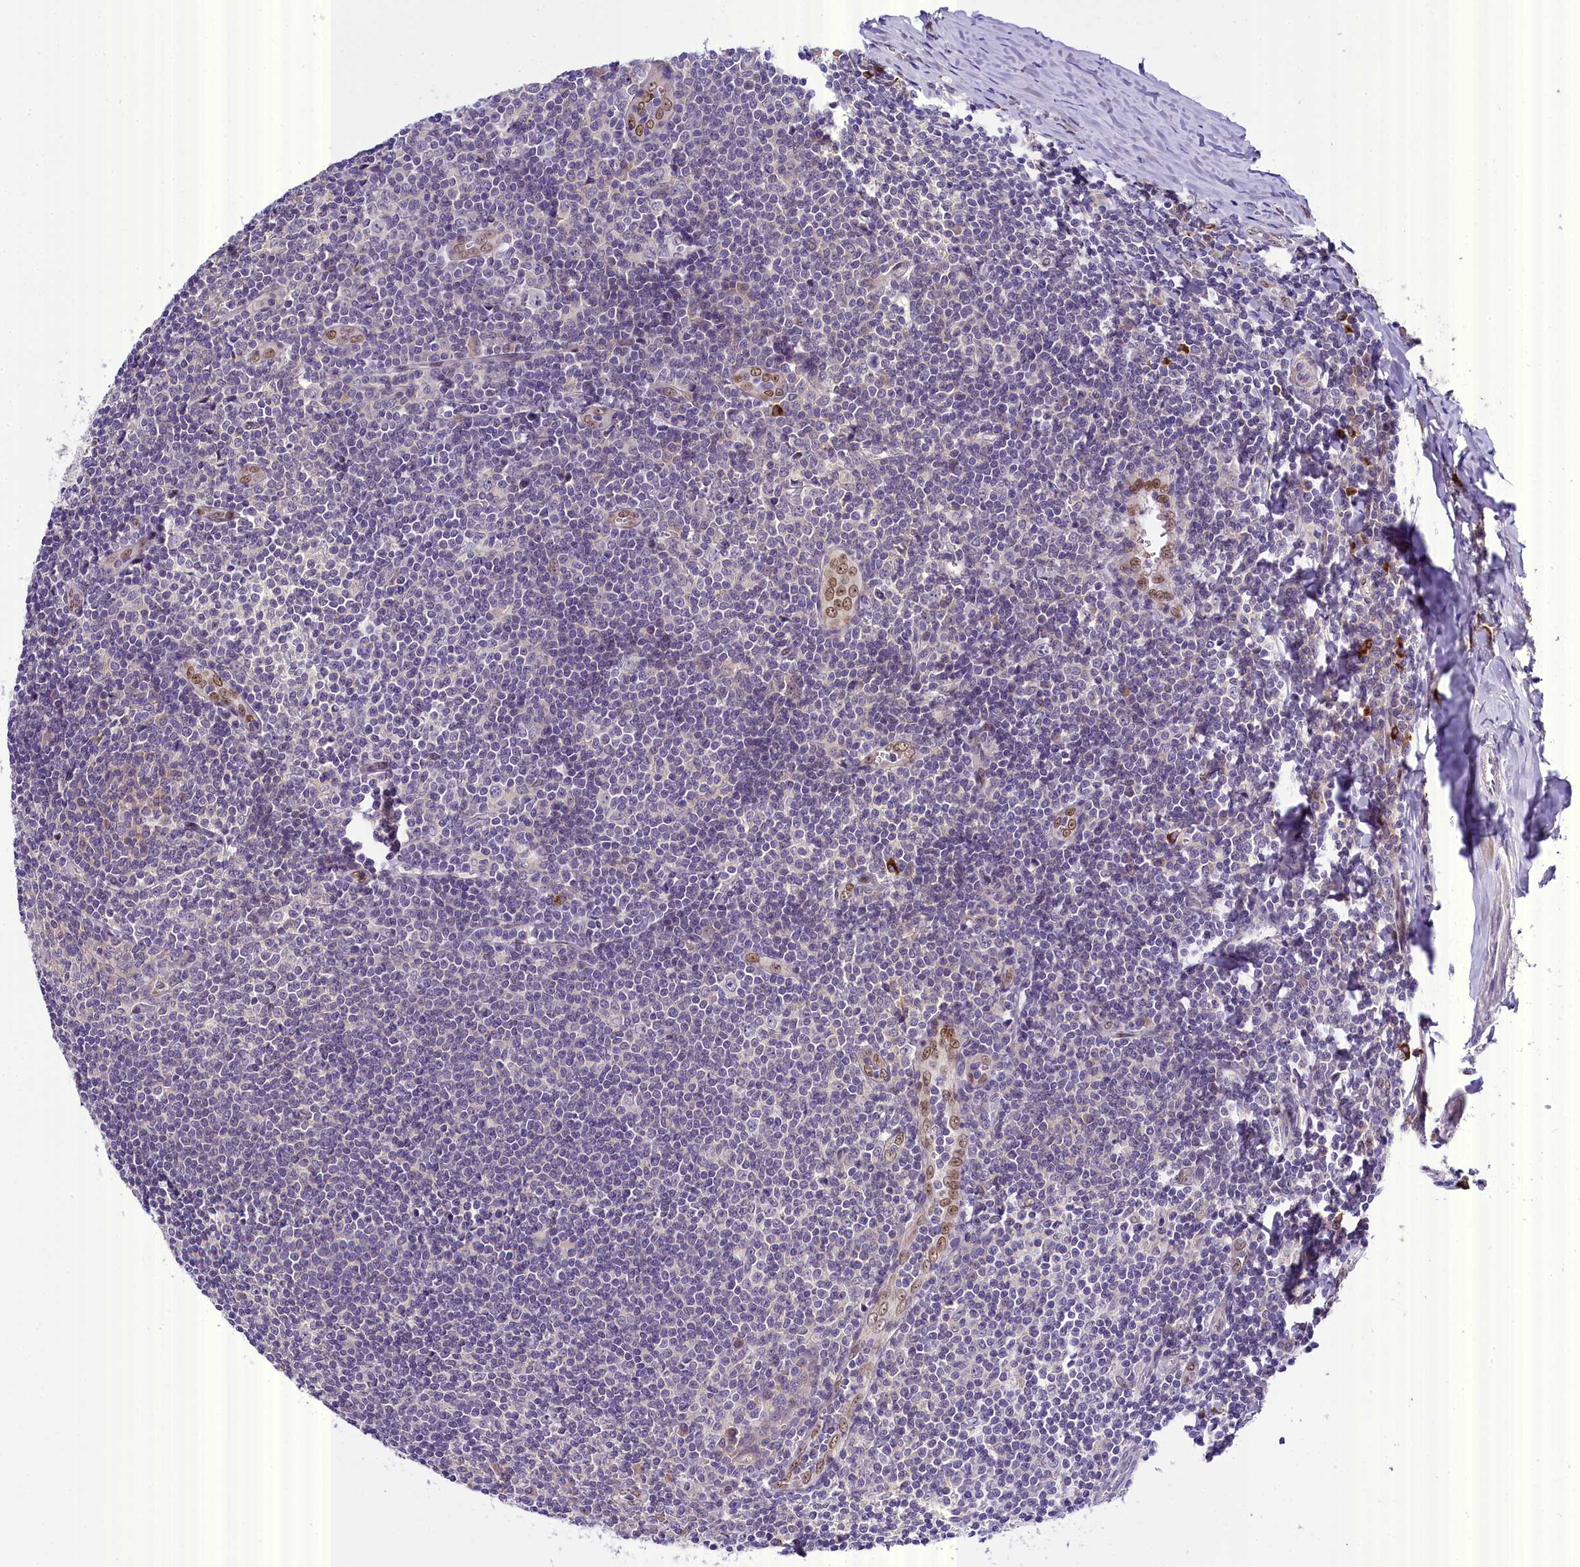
{"staining": {"intensity": "negative", "quantity": "none", "location": "none"}, "tissue": "tonsil", "cell_type": "Germinal center cells", "image_type": "normal", "snomed": [{"axis": "morphology", "description": "Normal tissue, NOS"}, {"axis": "topography", "description": "Tonsil"}], "caption": "Immunohistochemistry (IHC) histopathology image of normal human tonsil stained for a protein (brown), which demonstrates no expression in germinal center cells.", "gene": "ENKD1", "patient": {"sex": "male", "age": 27}}